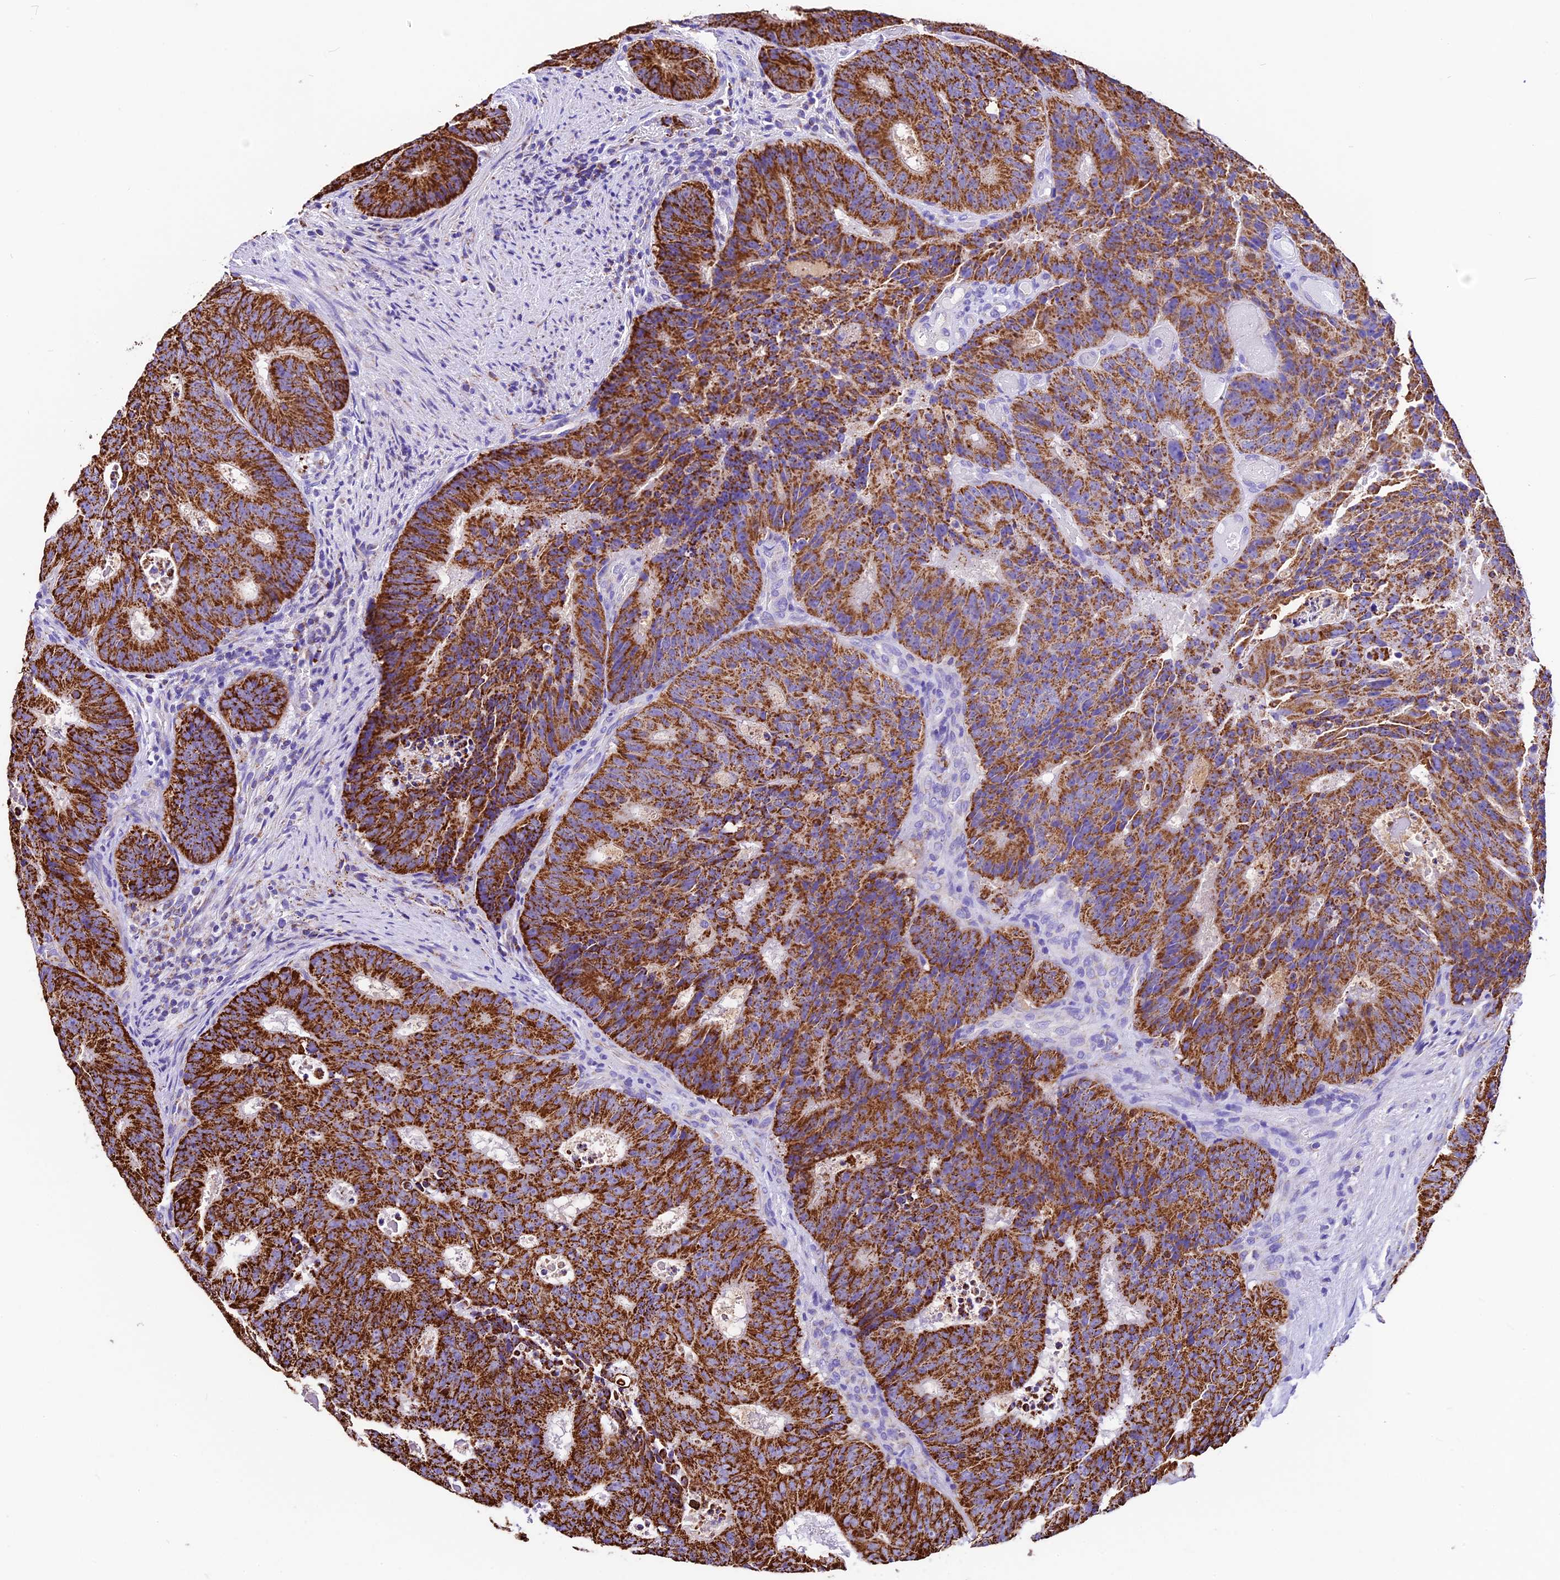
{"staining": {"intensity": "strong", "quantity": ">75%", "location": "cytoplasmic/membranous"}, "tissue": "colorectal cancer", "cell_type": "Tumor cells", "image_type": "cancer", "snomed": [{"axis": "morphology", "description": "Adenocarcinoma, NOS"}, {"axis": "topography", "description": "Colon"}], "caption": "The histopathology image exhibits staining of colorectal cancer (adenocarcinoma), revealing strong cytoplasmic/membranous protein positivity (brown color) within tumor cells. (Brightfield microscopy of DAB IHC at high magnification).", "gene": "DCAF5", "patient": {"sex": "male", "age": 87}}